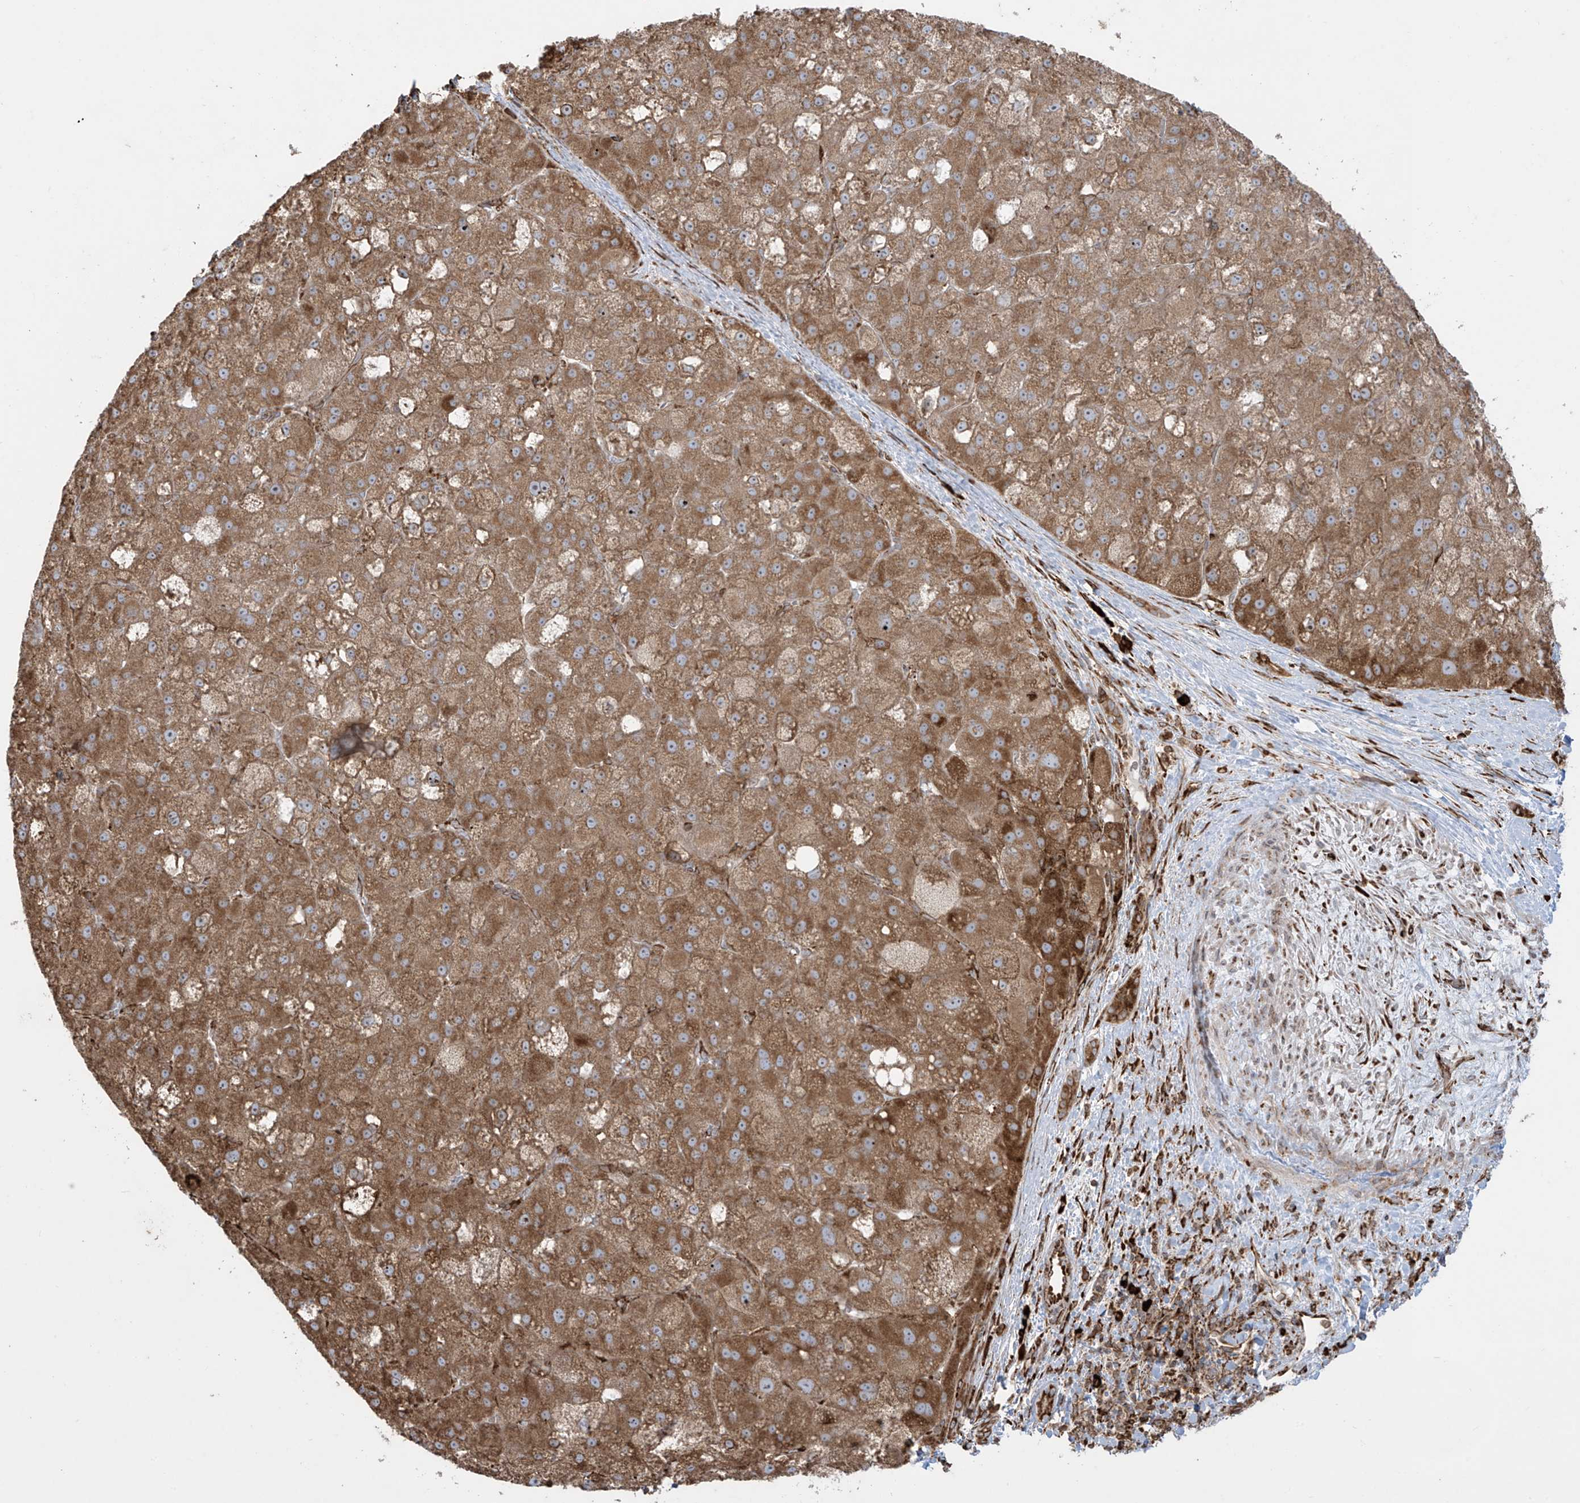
{"staining": {"intensity": "moderate", "quantity": ">75%", "location": "cytoplasmic/membranous"}, "tissue": "liver cancer", "cell_type": "Tumor cells", "image_type": "cancer", "snomed": [{"axis": "morphology", "description": "Carcinoma, Hepatocellular, NOS"}, {"axis": "topography", "description": "Liver"}], "caption": "Immunohistochemical staining of hepatocellular carcinoma (liver) displays medium levels of moderate cytoplasmic/membranous expression in approximately >75% of tumor cells.", "gene": "MX1", "patient": {"sex": "male", "age": 57}}